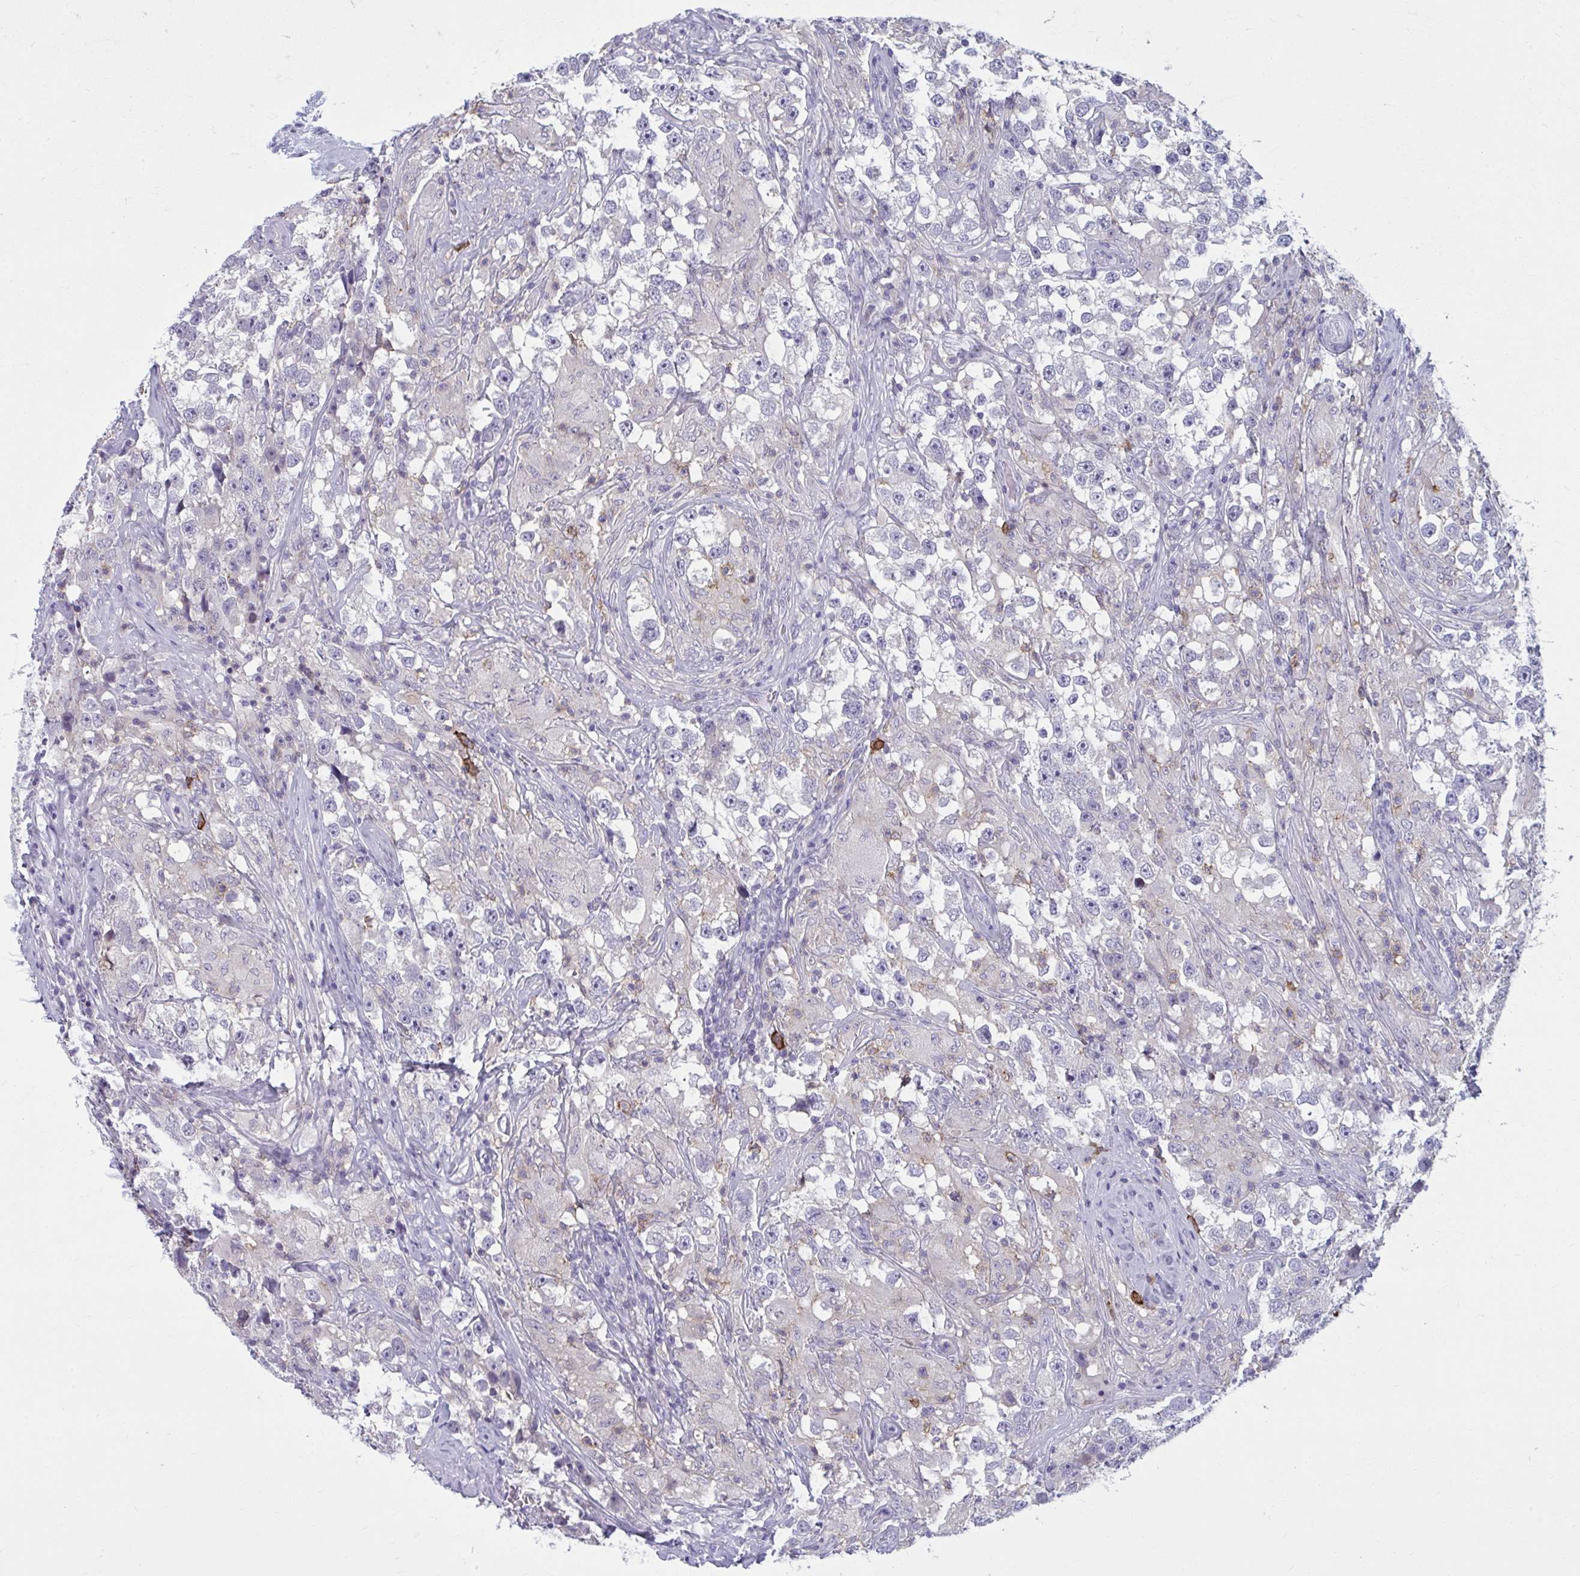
{"staining": {"intensity": "negative", "quantity": "none", "location": "none"}, "tissue": "testis cancer", "cell_type": "Tumor cells", "image_type": "cancer", "snomed": [{"axis": "morphology", "description": "Seminoma, NOS"}, {"axis": "topography", "description": "Testis"}], "caption": "High magnification brightfield microscopy of testis cancer (seminoma) stained with DAB (3,3'-diaminobenzidine) (brown) and counterstained with hematoxylin (blue): tumor cells show no significant expression.", "gene": "CD38", "patient": {"sex": "male", "age": 46}}